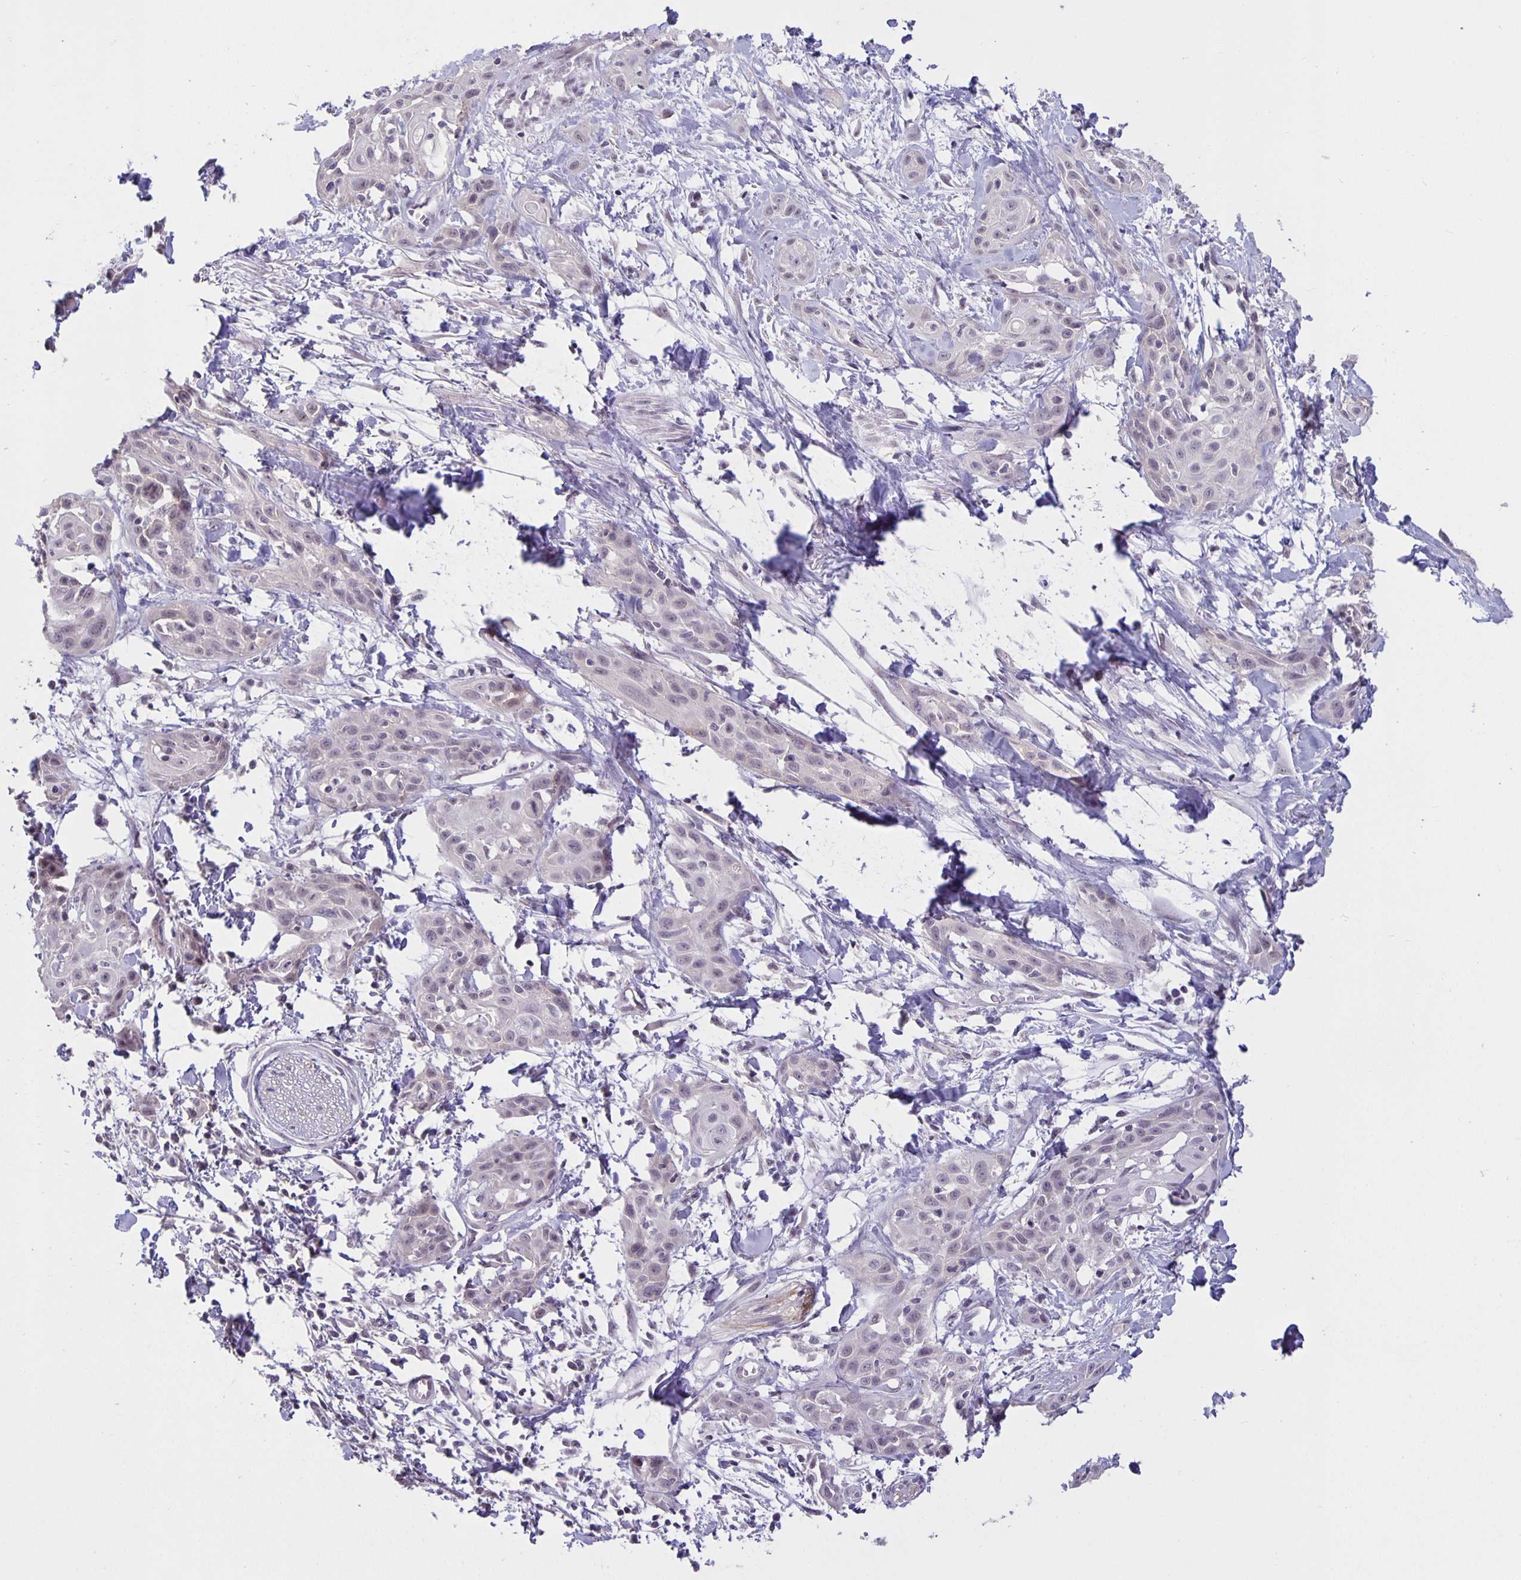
{"staining": {"intensity": "negative", "quantity": "none", "location": "none"}, "tissue": "skin cancer", "cell_type": "Tumor cells", "image_type": "cancer", "snomed": [{"axis": "morphology", "description": "Squamous cell carcinoma, NOS"}, {"axis": "topography", "description": "Skin"}, {"axis": "topography", "description": "Anal"}], "caption": "Human skin cancer stained for a protein using immunohistochemistry exhibits no staining in tumor cells.", "gene": "ARVCF", "patient": {"sex": "male", "age": 64}}